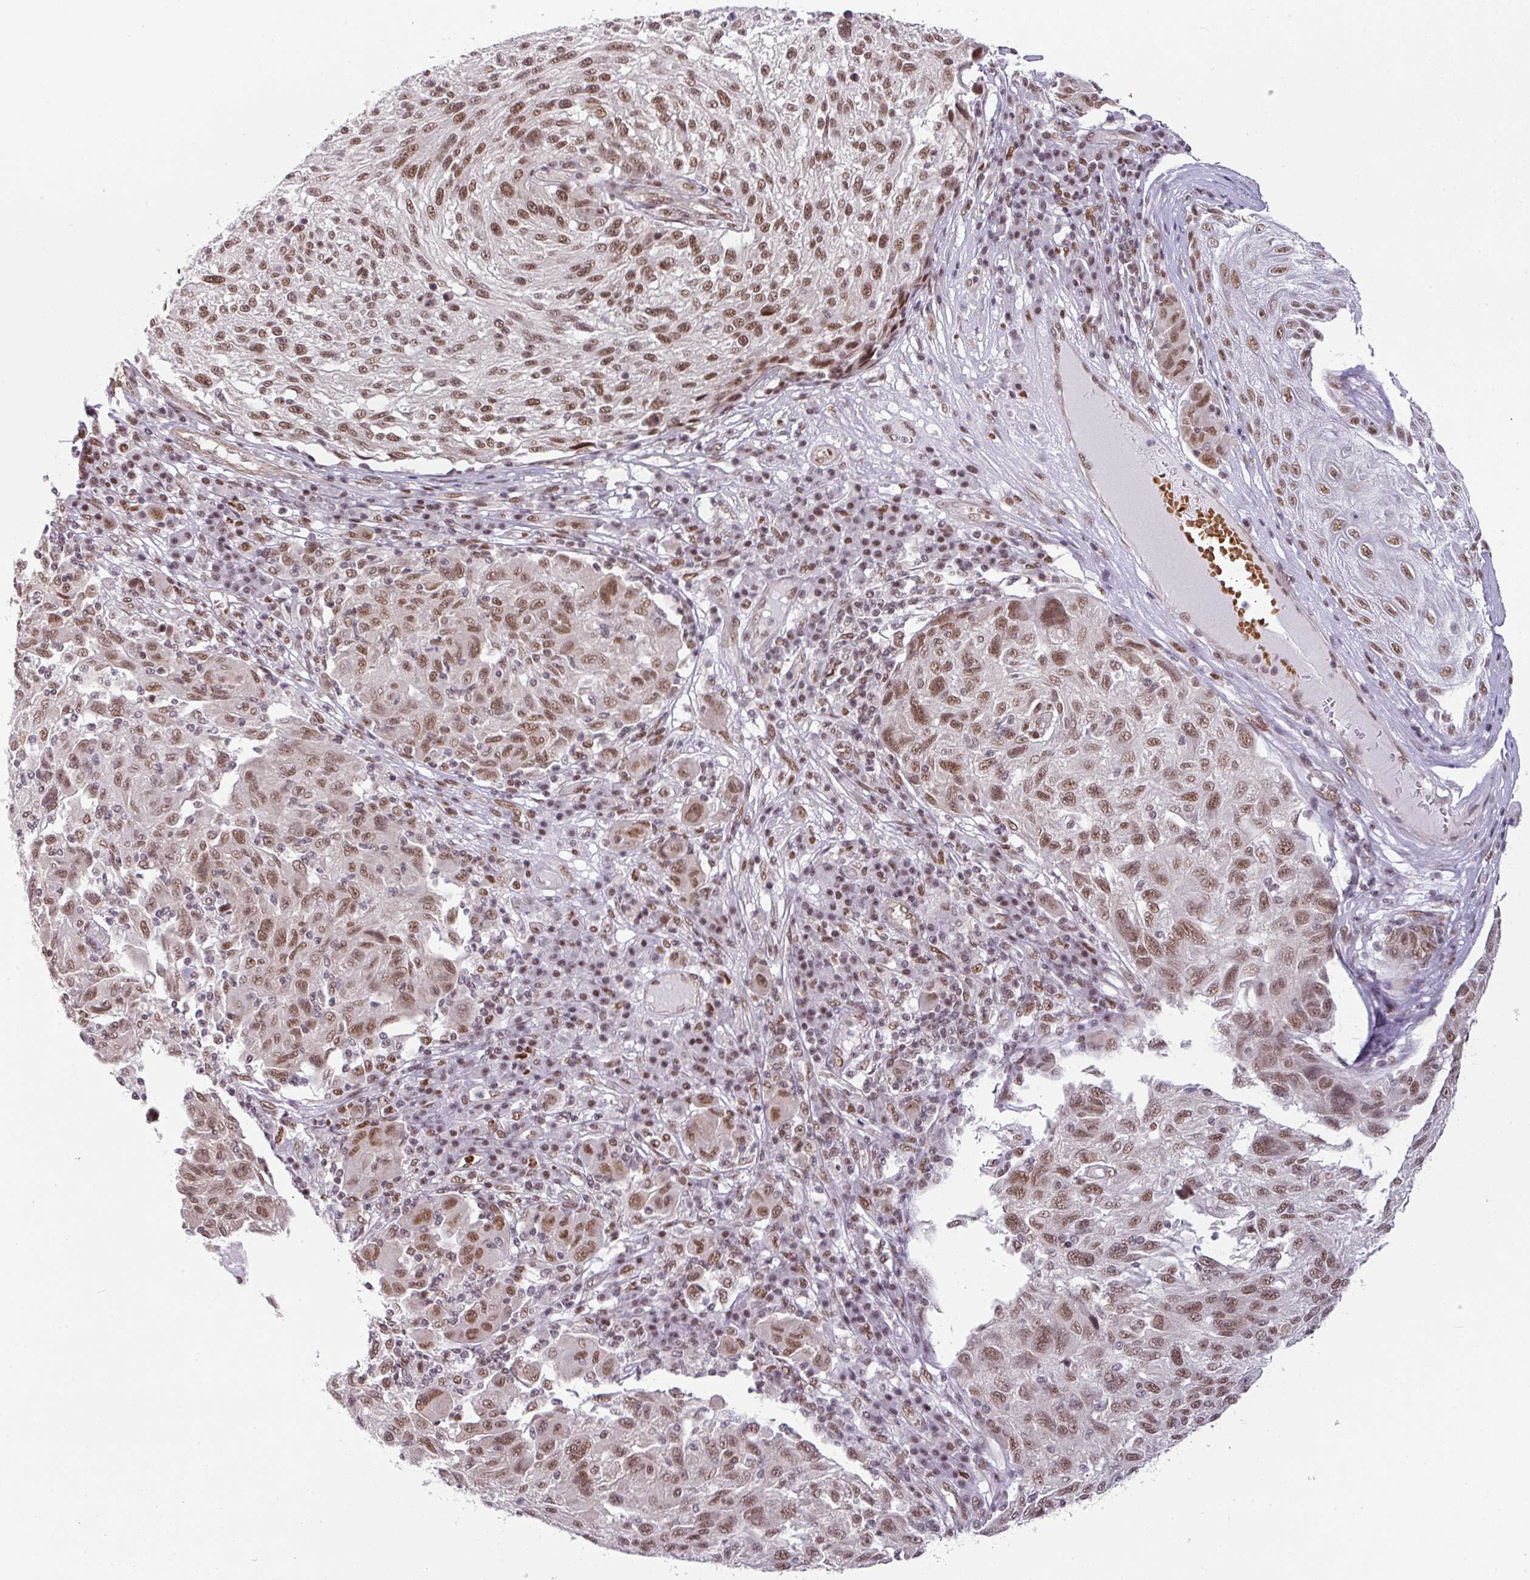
{"staining": {"intensity": "moderate", "quantity": ">75%", "location": "nuclear"}, "tissue": "melanoma", "cell_type": "Tumor cells", "image_type": "cancer", "snomed": [{"axis": "morphology", "description": "Malignant melanoma, NOS"}, {"axis": "topography", "description": "Skin"}], "caption": "Protein expression analysis of melanoma exhibits moderate nuclear staining in about >75% of tumor cells.", "gene": "NCOA5", "patient": {"sex": "male", "age": 53}}